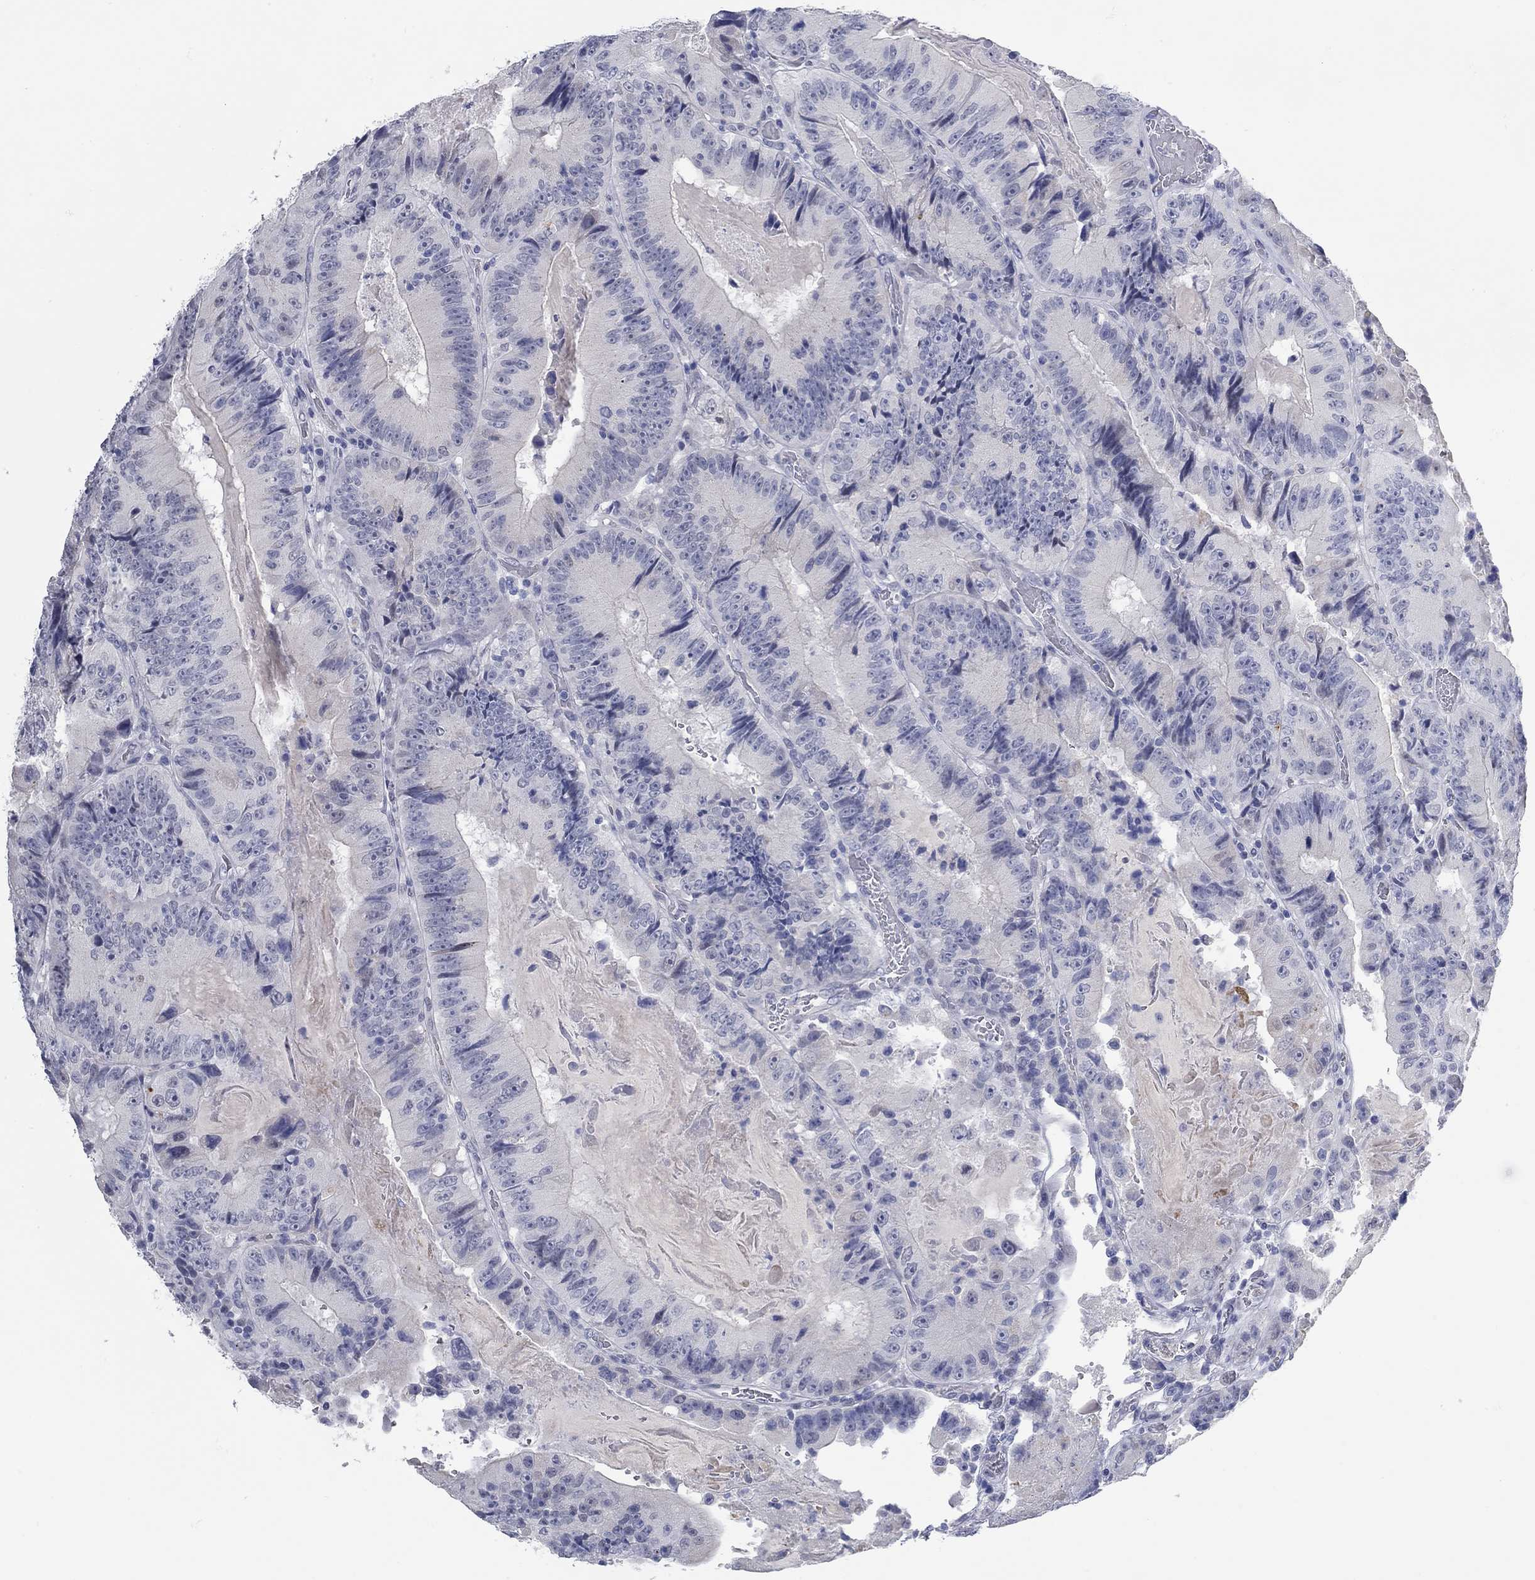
{"staining": {"intensity": "negative", "quantity": "none", "location": "none"}, "tissue": "colorectal cancer", "cell_type": "Tumor cells", "image_type": "cancer", "snomed": [{"axis": "morphology", "description": "Adenocarcinoma, NOS"}, {"axis": "topography", "description": "Colon"}], "caption": "Colorectal cancer (adenocarcinoma) stained for a protein using immunohistochemistry demonstrates no expression tumor cells.", "gene": "WASF3", "patient": {"sex": "female", "age": 86}}